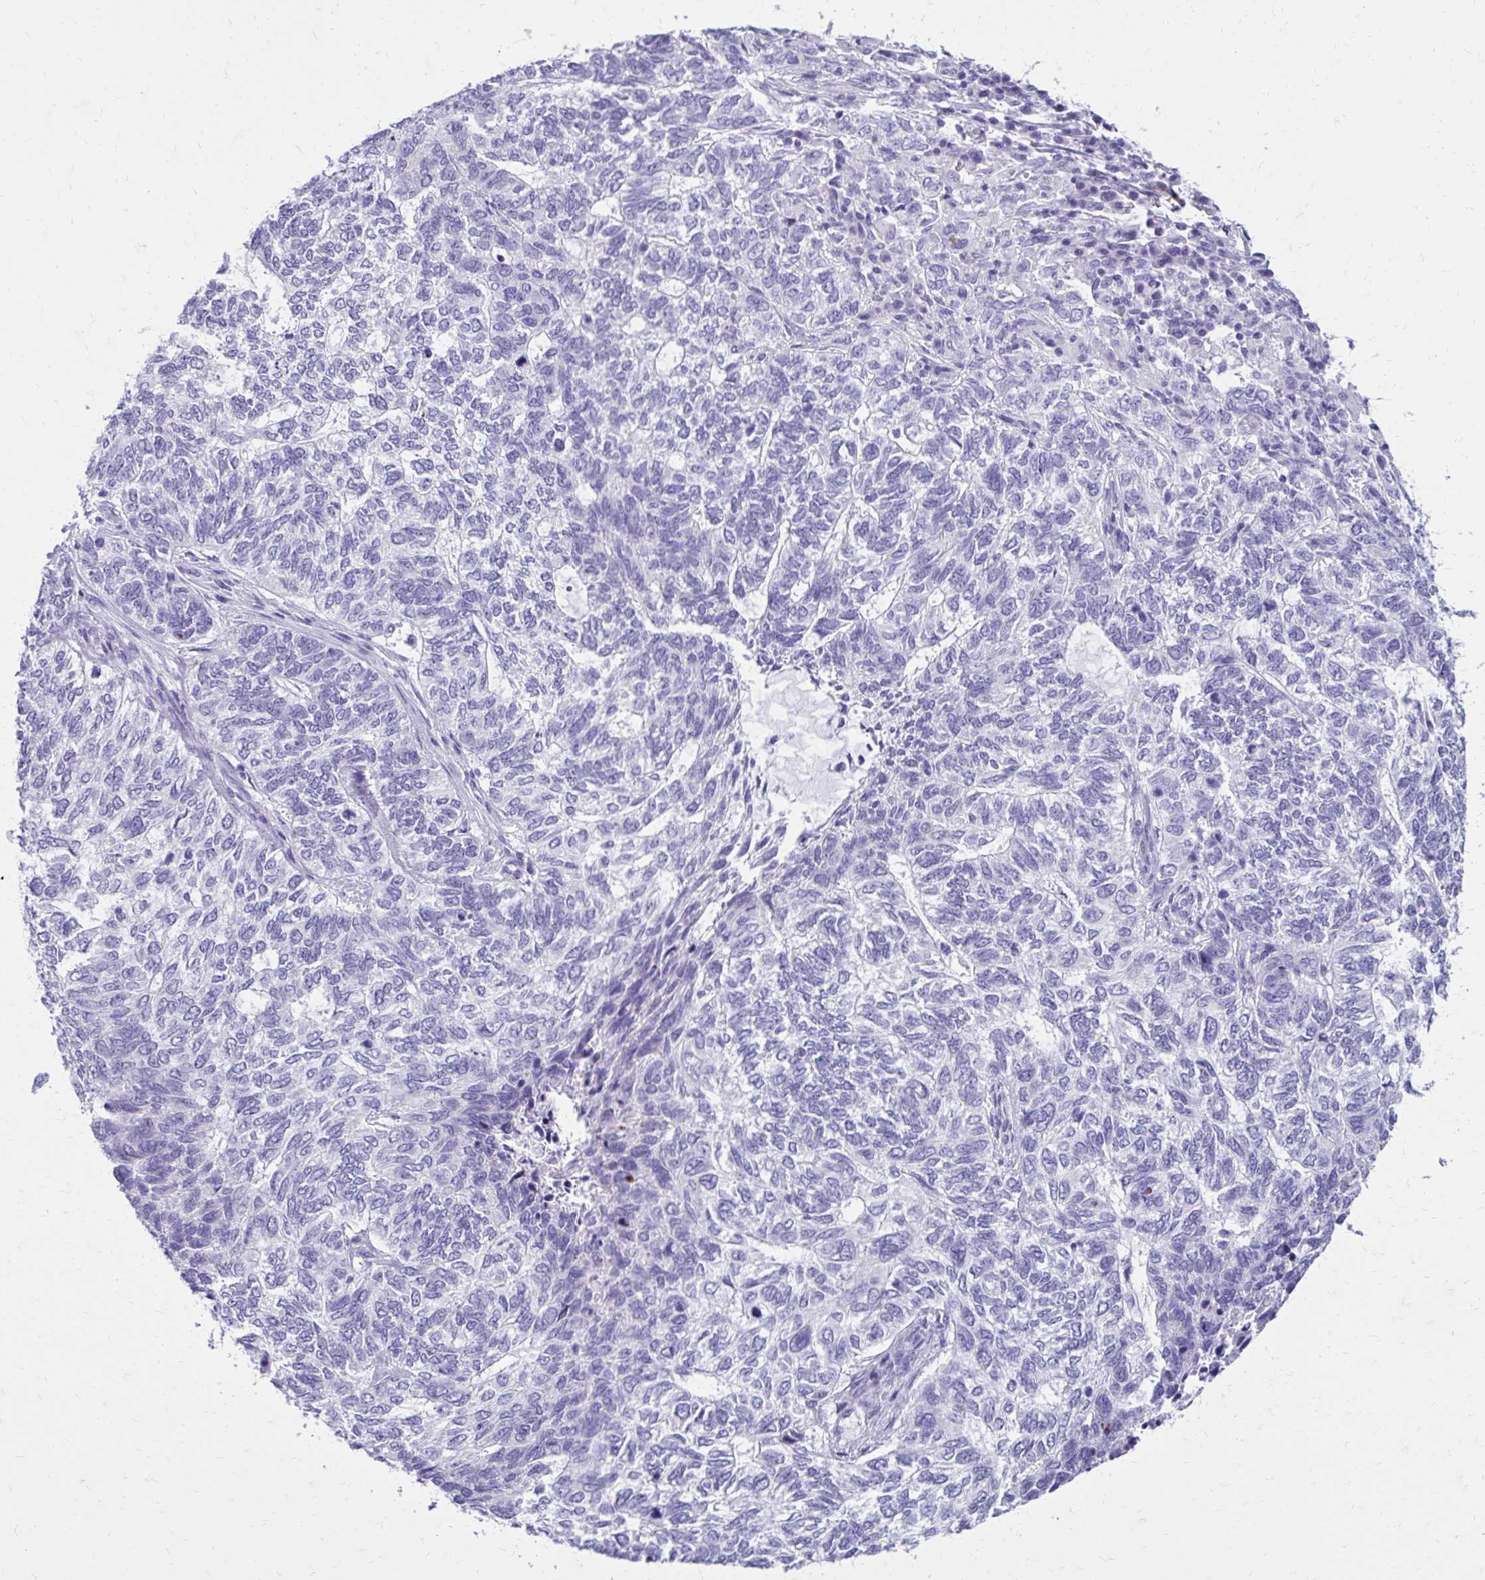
{"staining": {"intensity": "negative", "quantity": "none", "location": "none"}, "tissue": "skin cancer", "cell_type": "Tumor cells", "image_type": "cancer", "snomed": [{"axis": "morphology", "description": "Basal cell carcinoma"}, {"axis": "topography", "description": "Skin"}], "caption": "A micrograph of skin basal cell carcinoma stained for a protein demonstrates no brown staining in tumor cells.", "gene": "LCN15", "patient": {"sex": "female", "age": 65}}